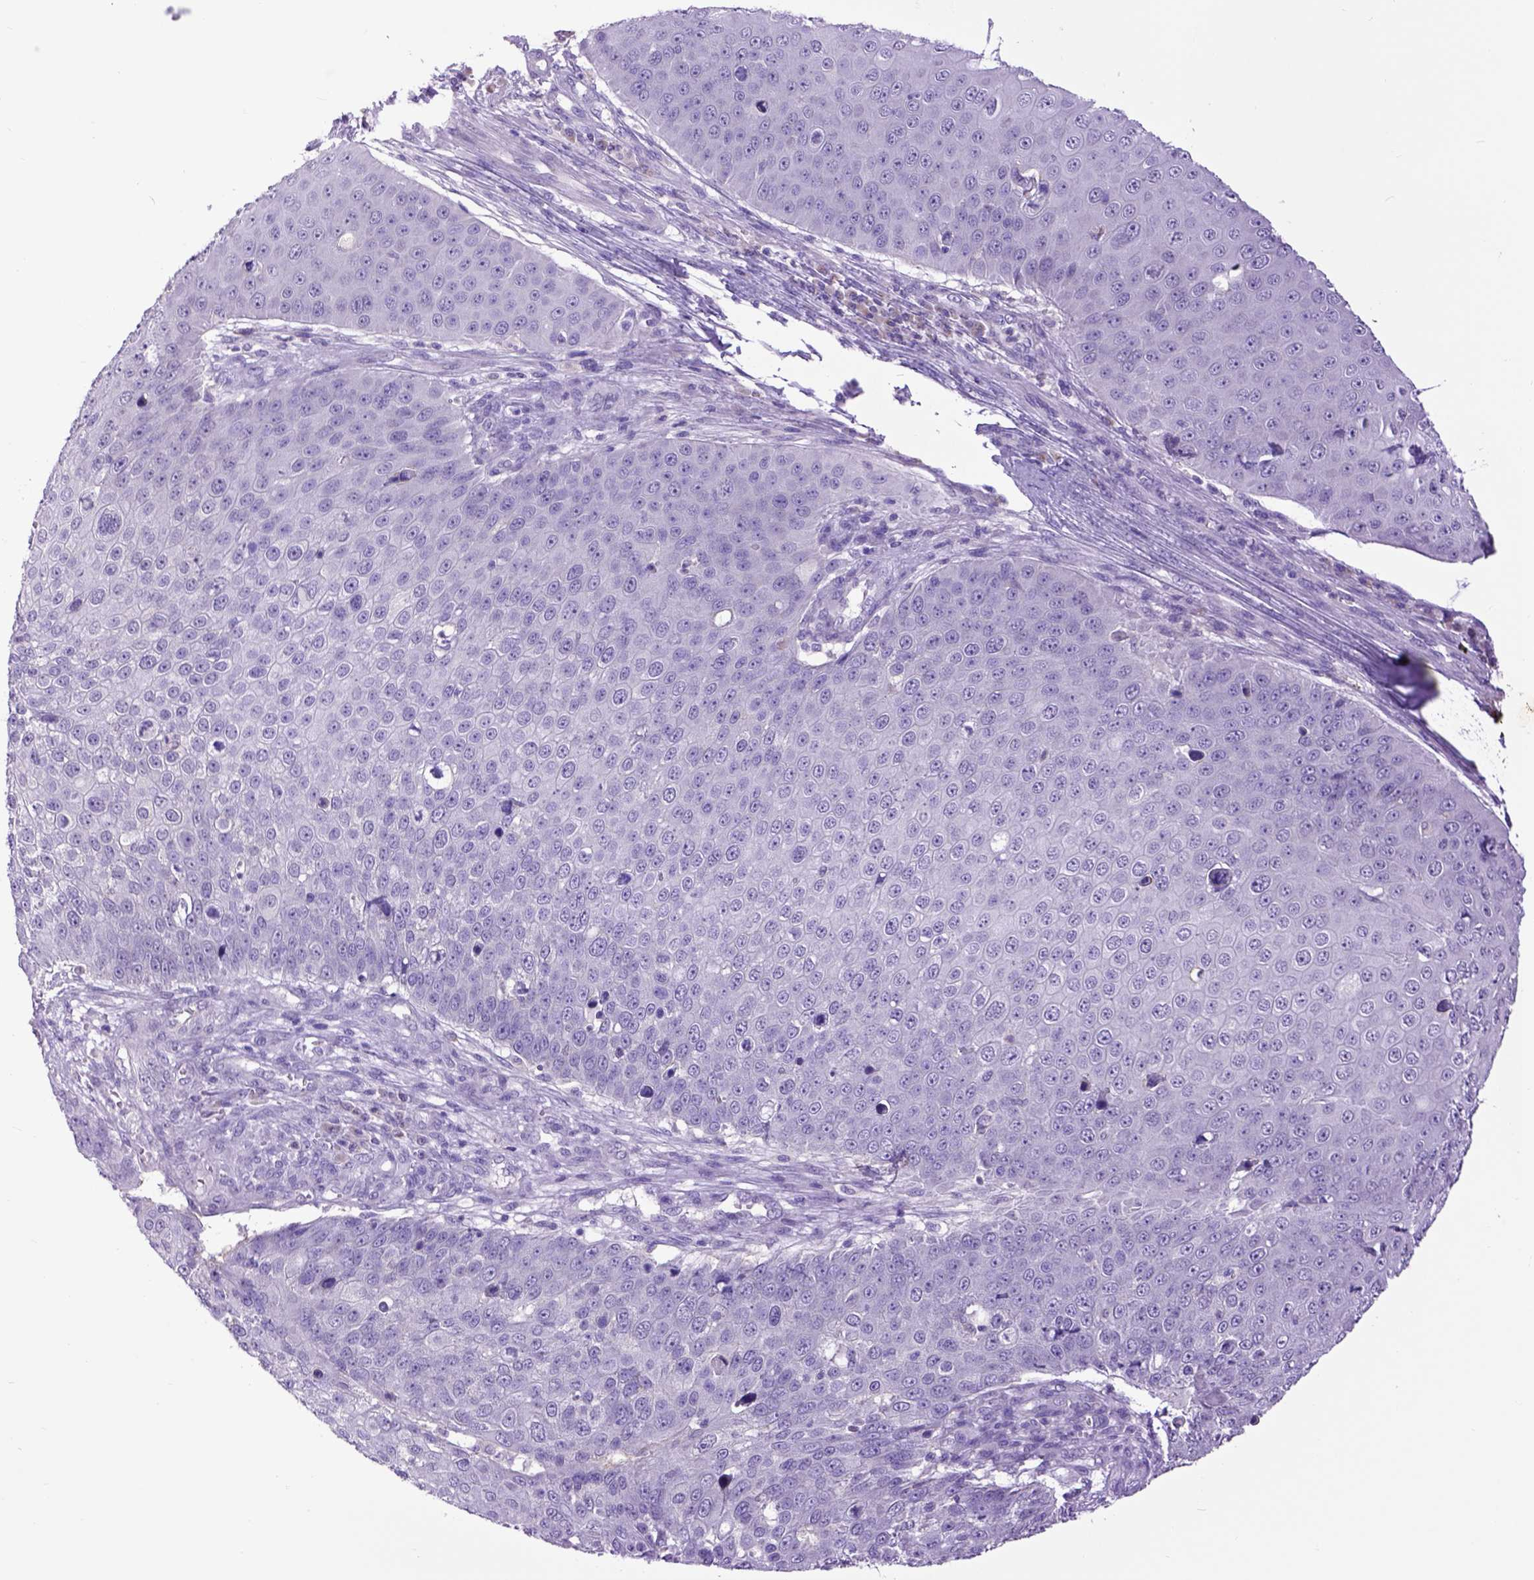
{"staining": {"intensity": "negative", "quantity": "none", "location": "none"}, "tissue": "skin cancer", "cell_type": "Tumor cells", "image_type": "cancer", "snomed": [{"axis": "morphology", "description": "Squamous cell carcinoma, NOS"}, {"axis": "topography", "description": "Skin"}], "caption": "Immunohistochemistry (IHC) of squamous cell carcinoma (skin) shows no positivity in tumor cells. (Brightfield microscopy of DAB immunohistochemistry at high magnification).", "gene": "RAB25", "patient": {"sex": "male", "age": 71}}